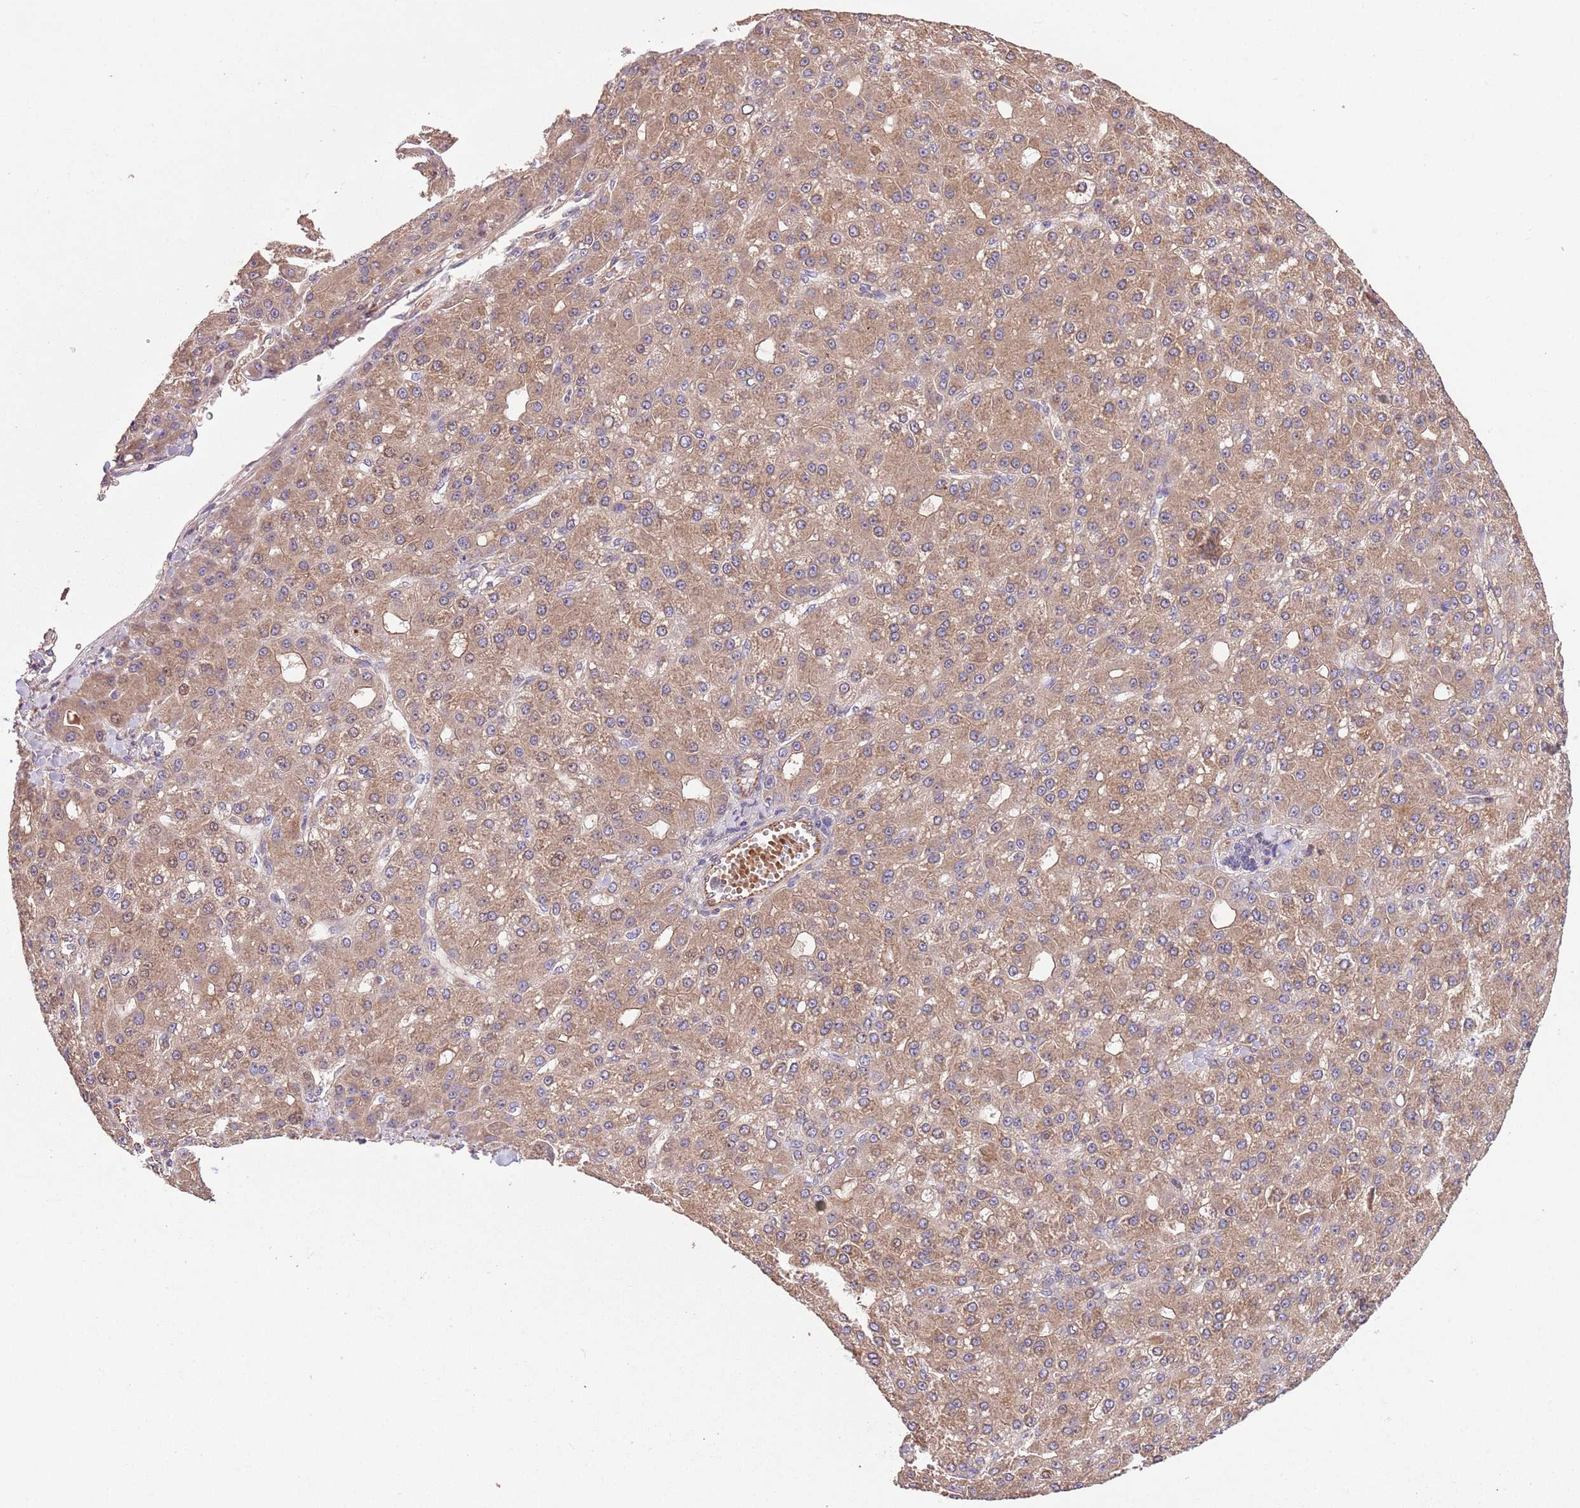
{"staining": {"intensity": "weak", "quantity": ">75%", "location": "cytoplasmic/membranous"}, "tissue": "liver cancer", "cell_type": "Tumor cells", "image_type": "cancer", "snomed": [{"axis": "morphology", "description": "Carcinoma, Hepatocellular, NOS"}, {"axis": "topography", "description": "Liver"}], "caption": "Protein expression analysis of liver hepatocellular carcinoma demonstrates weak cytoplasmic/membranous staining in approximately >75% of tumor cells. Ihc stains the protein in brown and the nuclei are stained blue.", "gene": "FAM89B", "patient": {"sex": "male", "age": 67}}